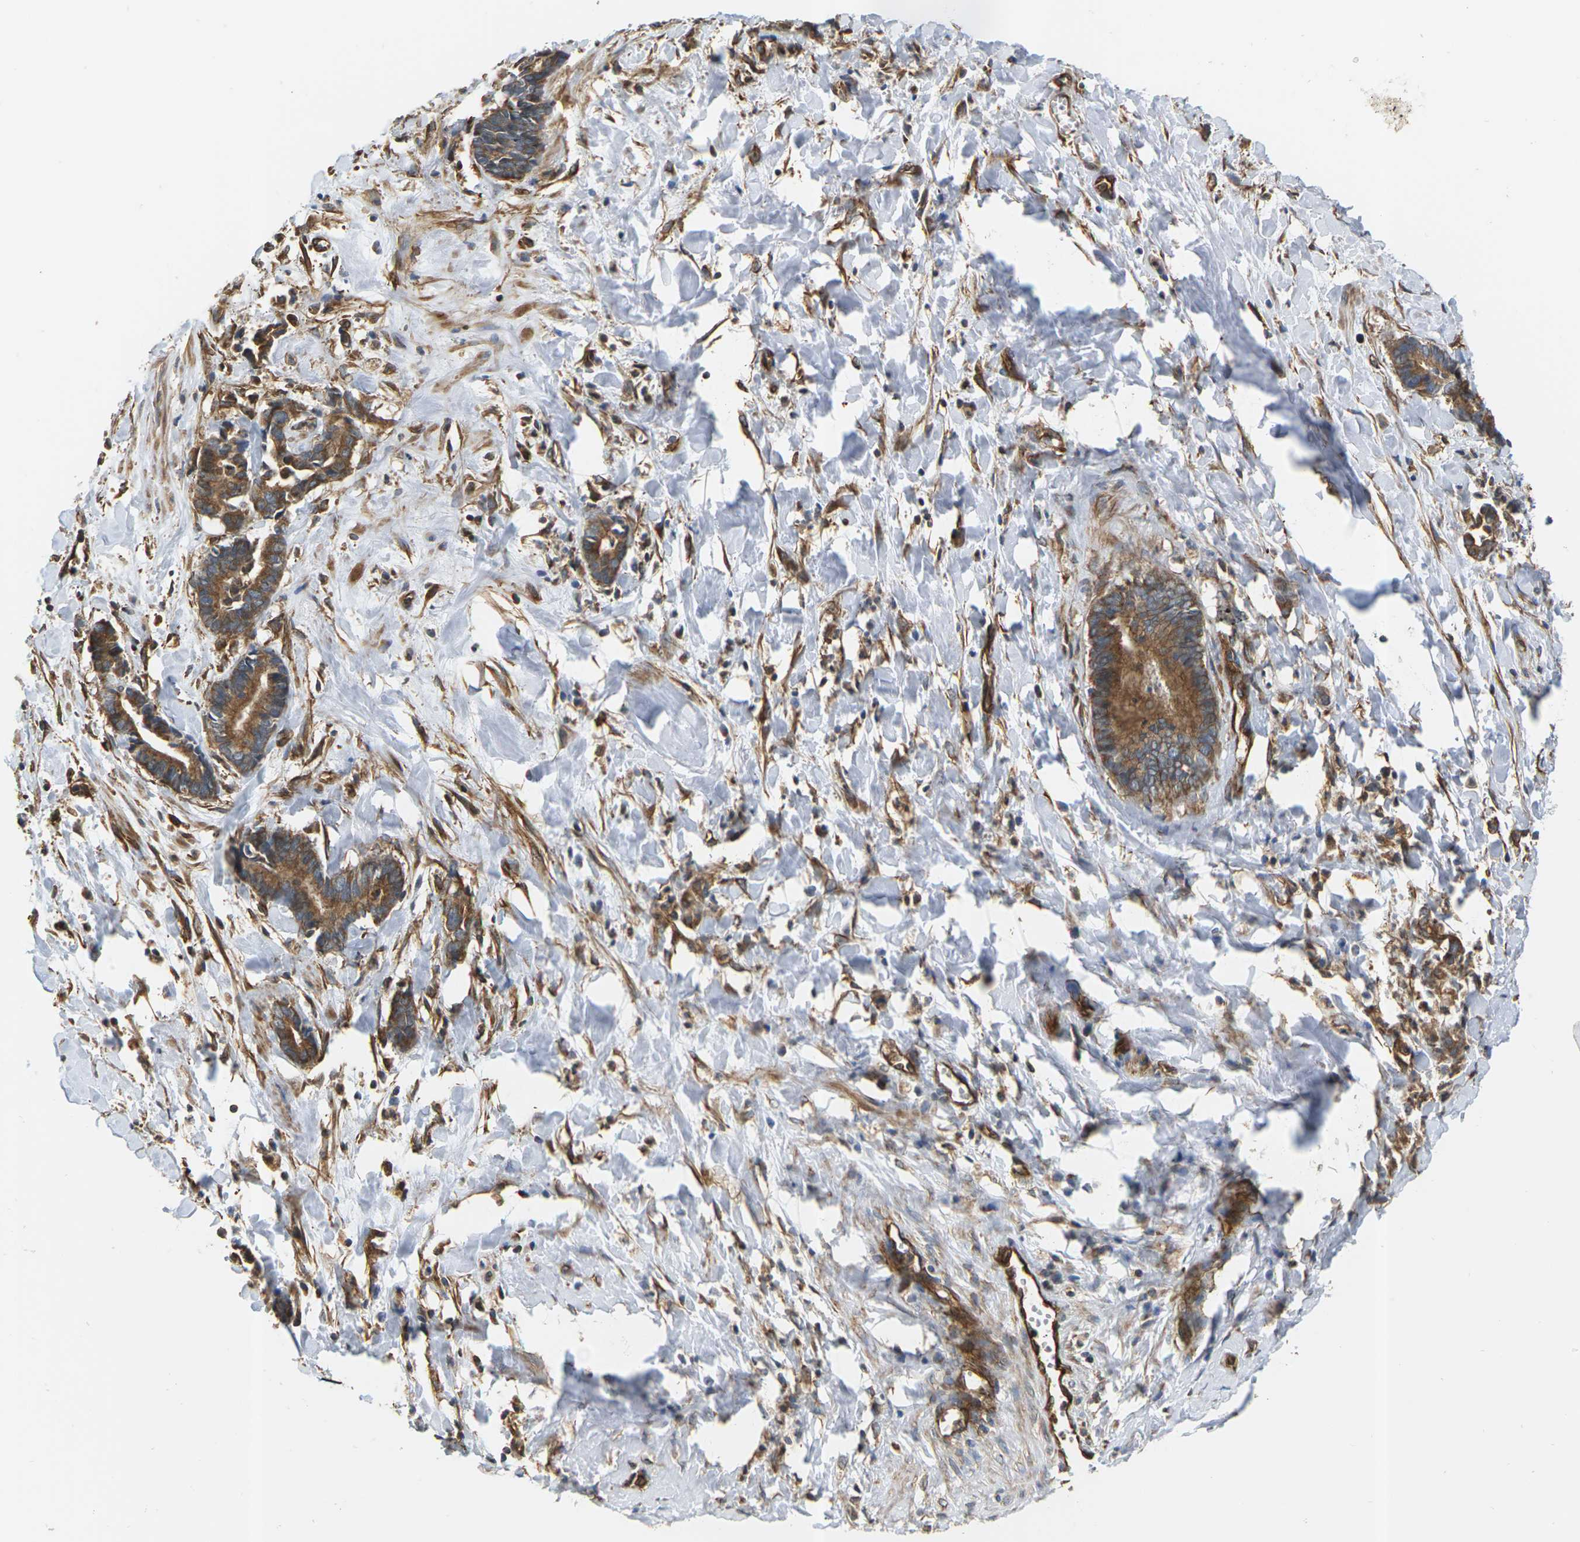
{"staining": {"intensity": "moderate", "quantity": ">75%", "location": "cytoplasmic/membranous"}, "tissue": "cervical cancer", "cell_type": "Tumor cells", "image_type": "cancer", "snomed": [{"axis": "morphology", "description": "Adenocarcinoma, NOS"}, {"axis": "topography", "description": "Cervix"}], "caption": "This is an image of IHC staining of cervical cancer, which shows moderate expression in the cytoplasmic/membranous of tumor cells.", "gene": "PCDHB4", "patient": {"sex": "female", "age": 44}}